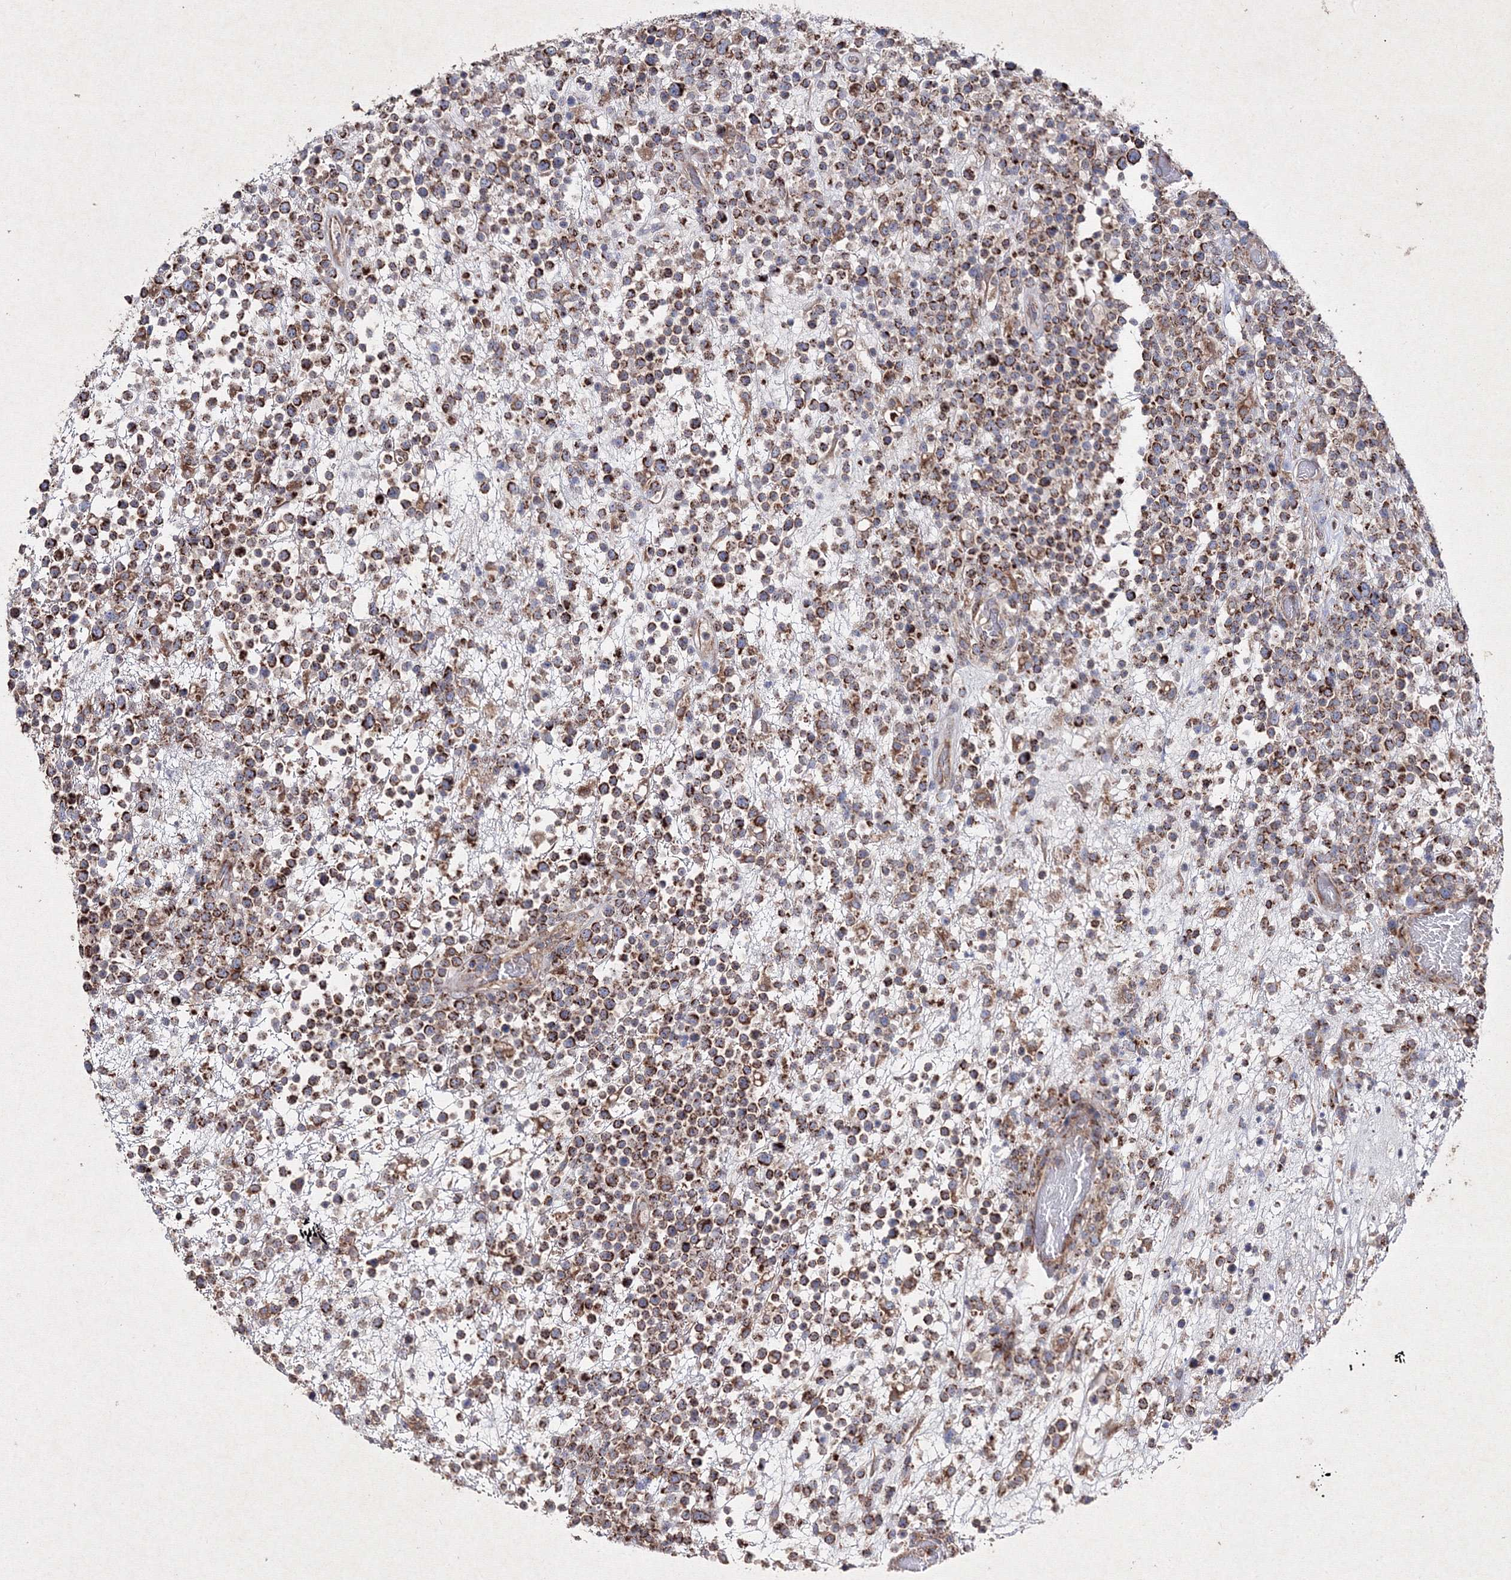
{"staining": {"intensity": "strong", "quantity": ">75%", "location": "cytoplasmic/membranous"}, "tissue": "lymphoma", "cell_type": "Tumor cells", "image_type": "cancer", "snomed": [{"axis": "morphology", "description": "Malignant lymphoma, non-Hodgkin's type, High grade"}, {"axis": "topography", "description": "Colon"}], "caption": "A brown stain labels strong cytoplasmic/membranous positivity of a protein in human high-grade malignant lymphoma, non-Hodgkin's type tumor cells. (Stains: DAB in brown, nuclei in blue, Microscopy: brightfield microscopy at high magnification).", "gene": "GFM1", "patient": {"sex": "female", "age": 53}}